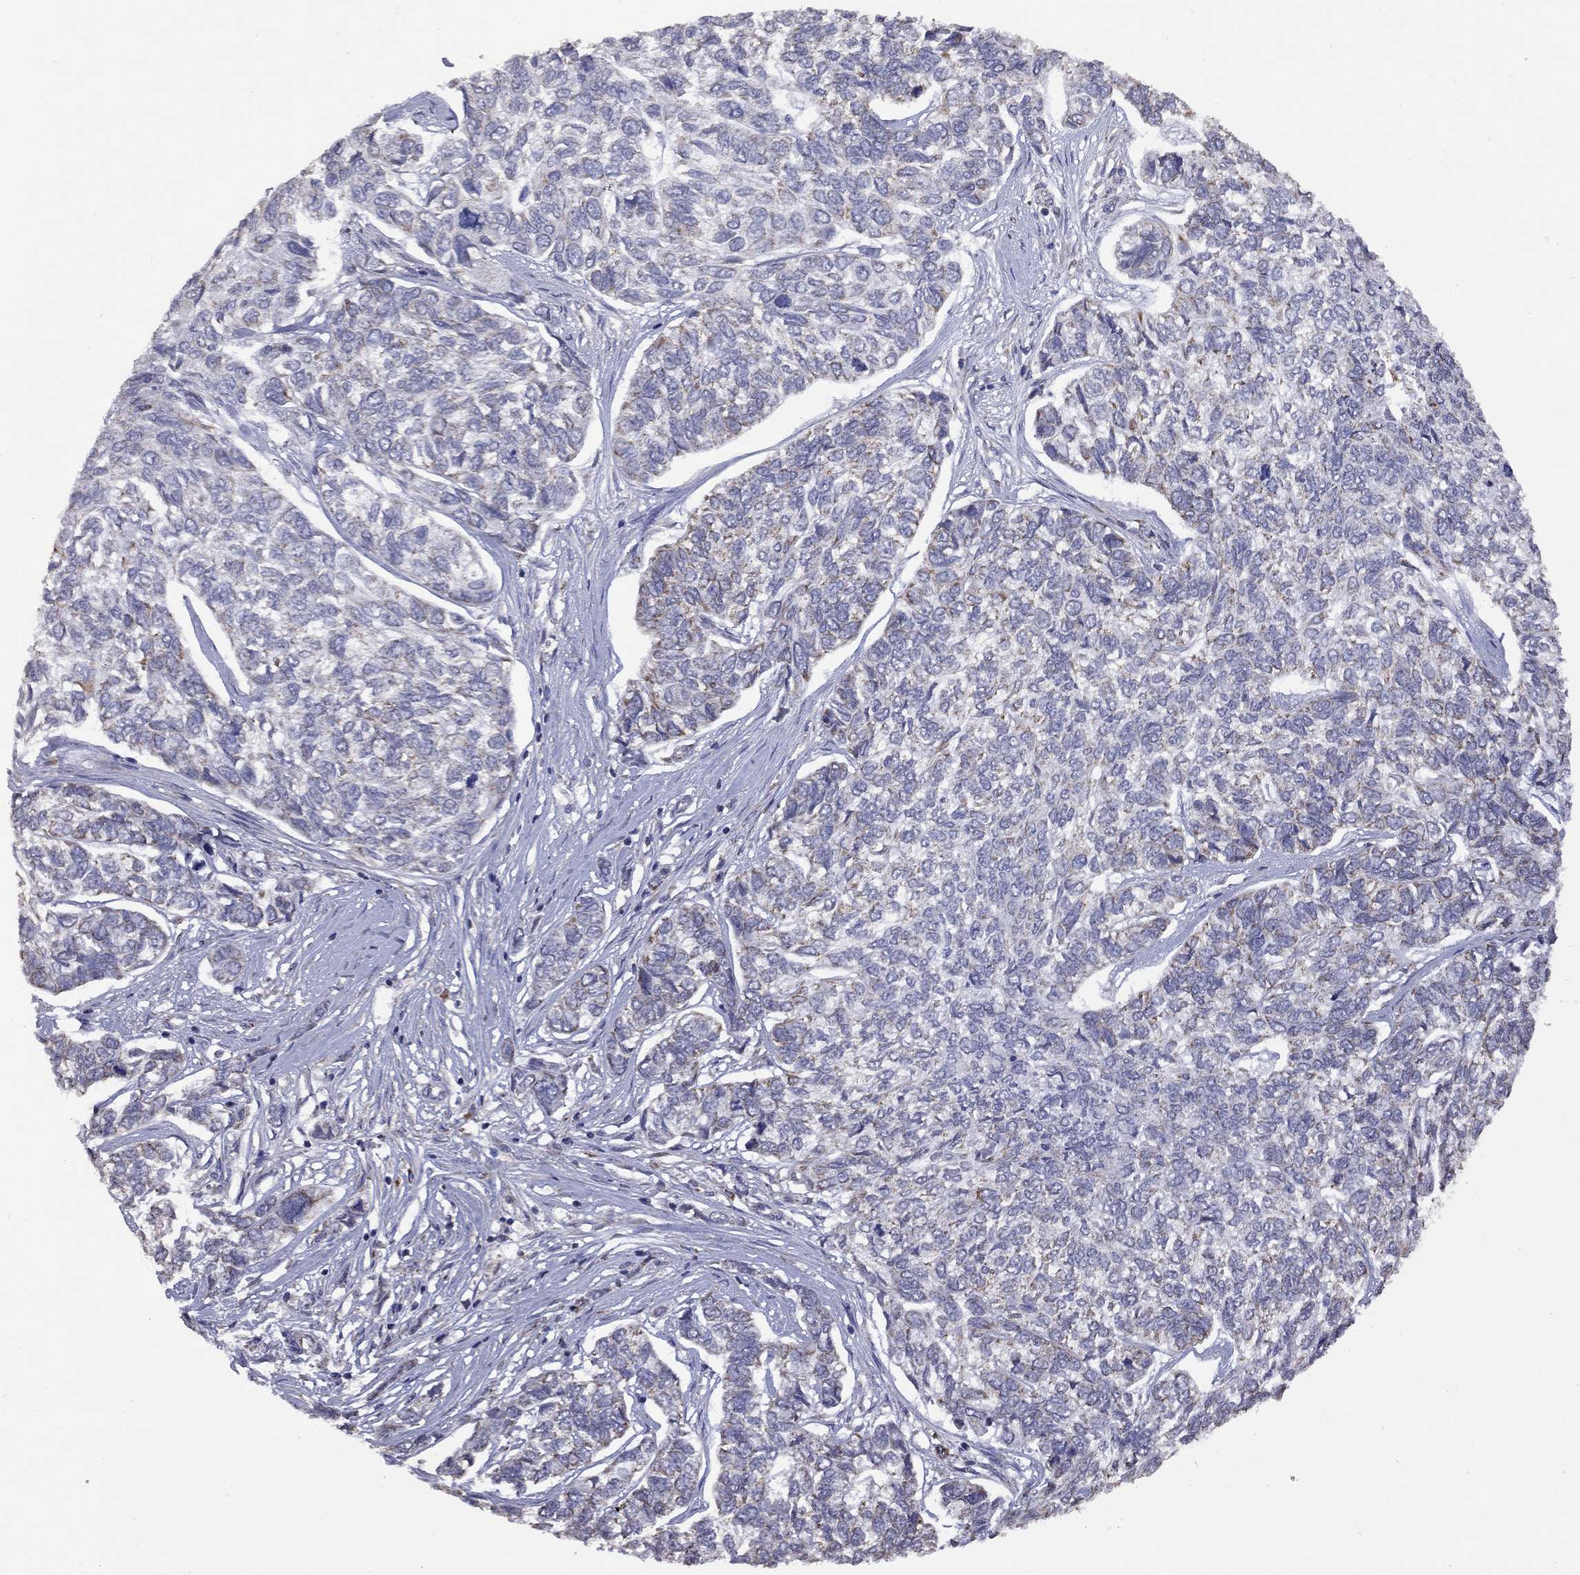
{"staining": {"intensity": "strong", "quantity": "<25%", "location": "cytoplasmic/membranous"}, "tissue": "skin cancer", "cell_type": "Tumor cells", "image_type": "cancer", "snomed": [{"axis": "morphology", "description": "Basal cell carcinoma"}, {"axis": "topography", "description": "Skin"}], "caption": "IHC (DAB (3,3'-diaminobenzidine)) staining of basal cell carcinoma (skin) demonstrates strong cytoplasmic/membranous protein staining in about <25% of tumor cells. Immunohistochemistry (ihc) stains the protein in brown and the nuclei are stained blue.", "gene": "NDUFB1", "patient": {"sex": "female", "age": 65}}